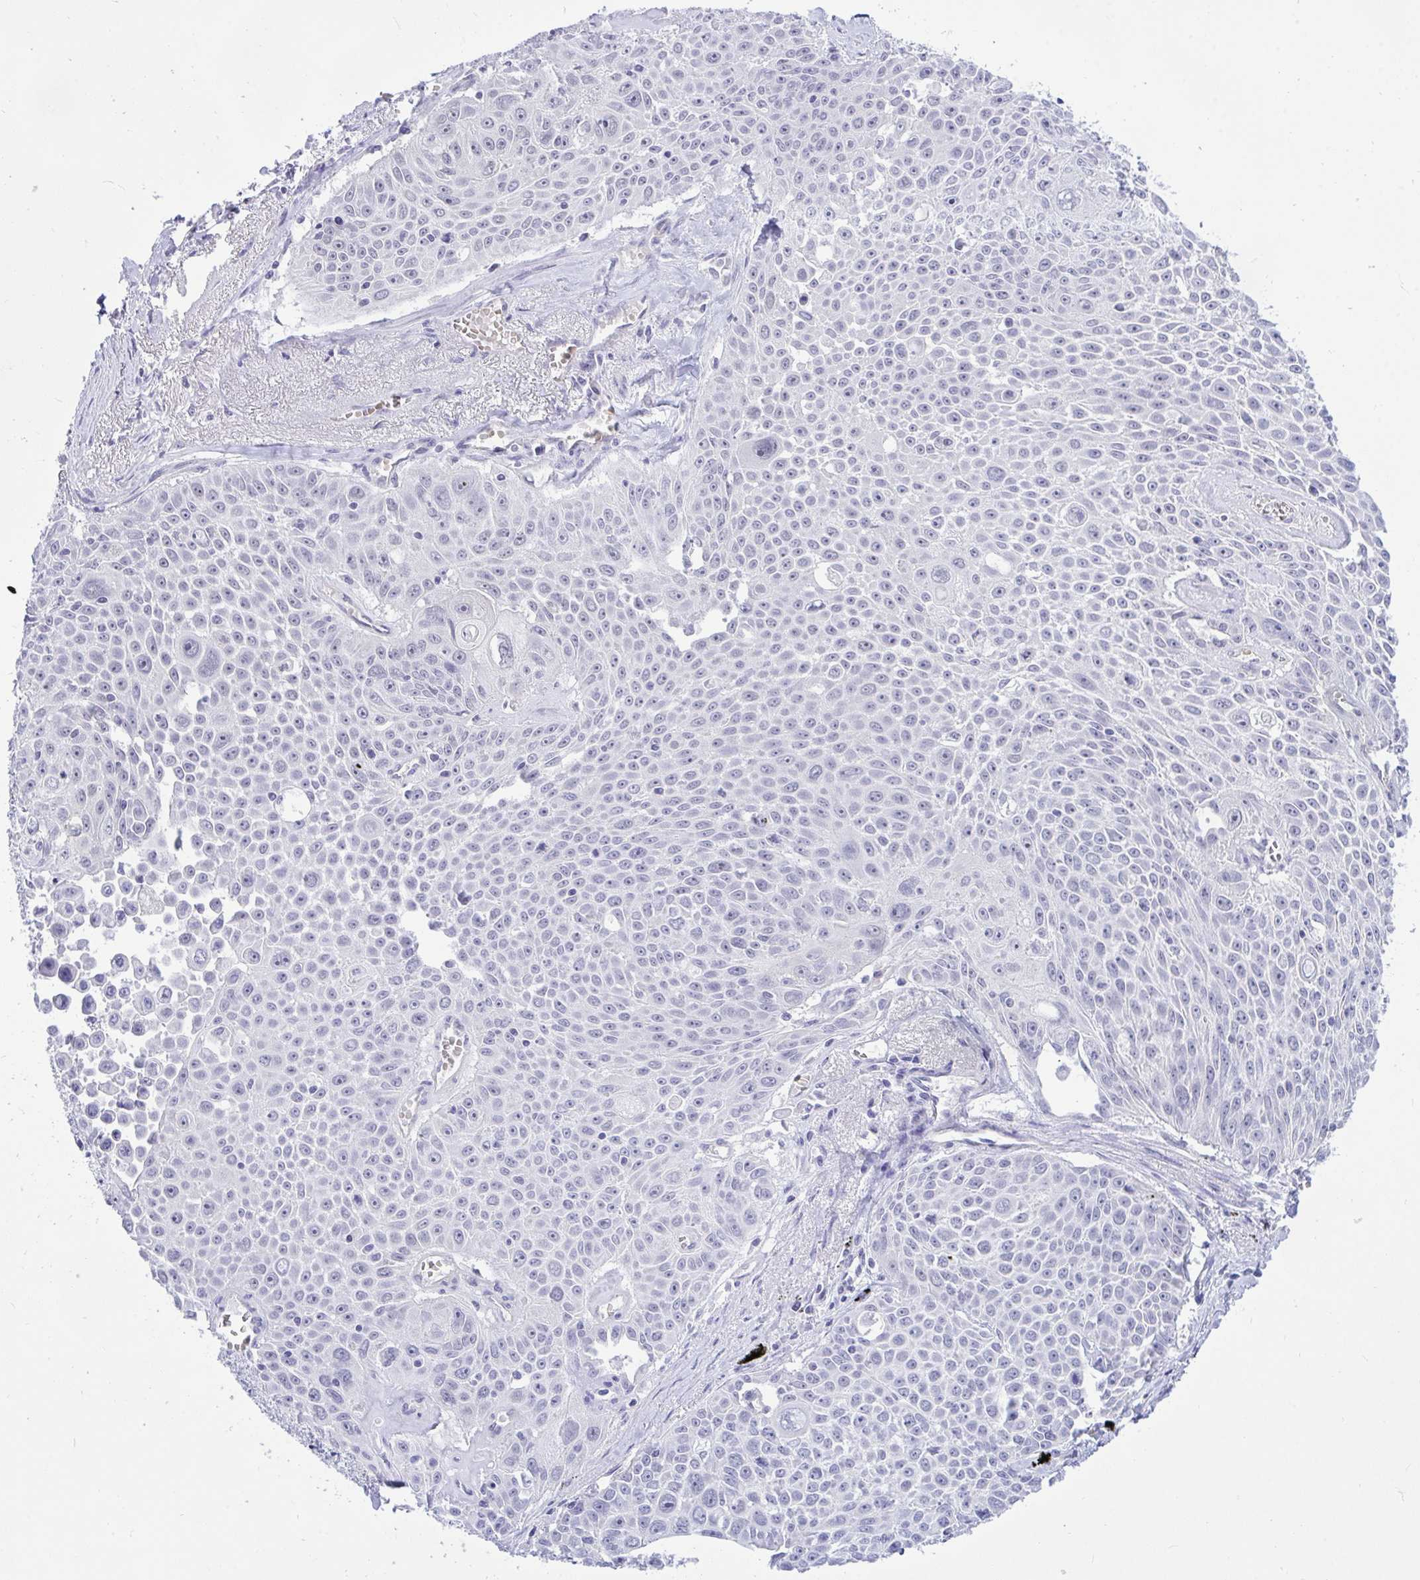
{"staining": {"intensity": "negative", "quantity": "none", "location": "none"}, "tissue": "lung cancer", "cell_type": "Tumor cells", "image_type": "cancer", "snomed": [{"axis": "morphology", "description": "Squamous cell carcinoma, NOS"}, {"axis": "morphology", "description": "Squamous cell carcinoma, metastatic, NOS"}, {"axis": "topography", "description": "Lymph node"}, {"axis": "topography", "description": "Lung"}], "caption": "This histopathology image is of lung cancer (squamous cell carcinoma) stained with immunohistochemistry to label a protein in brown with the nuclei are counter-stained blue. There is no positivity in tumor cells.", "gene": "PPP1CA", "patient": {"sex": "female", "age": 62}}